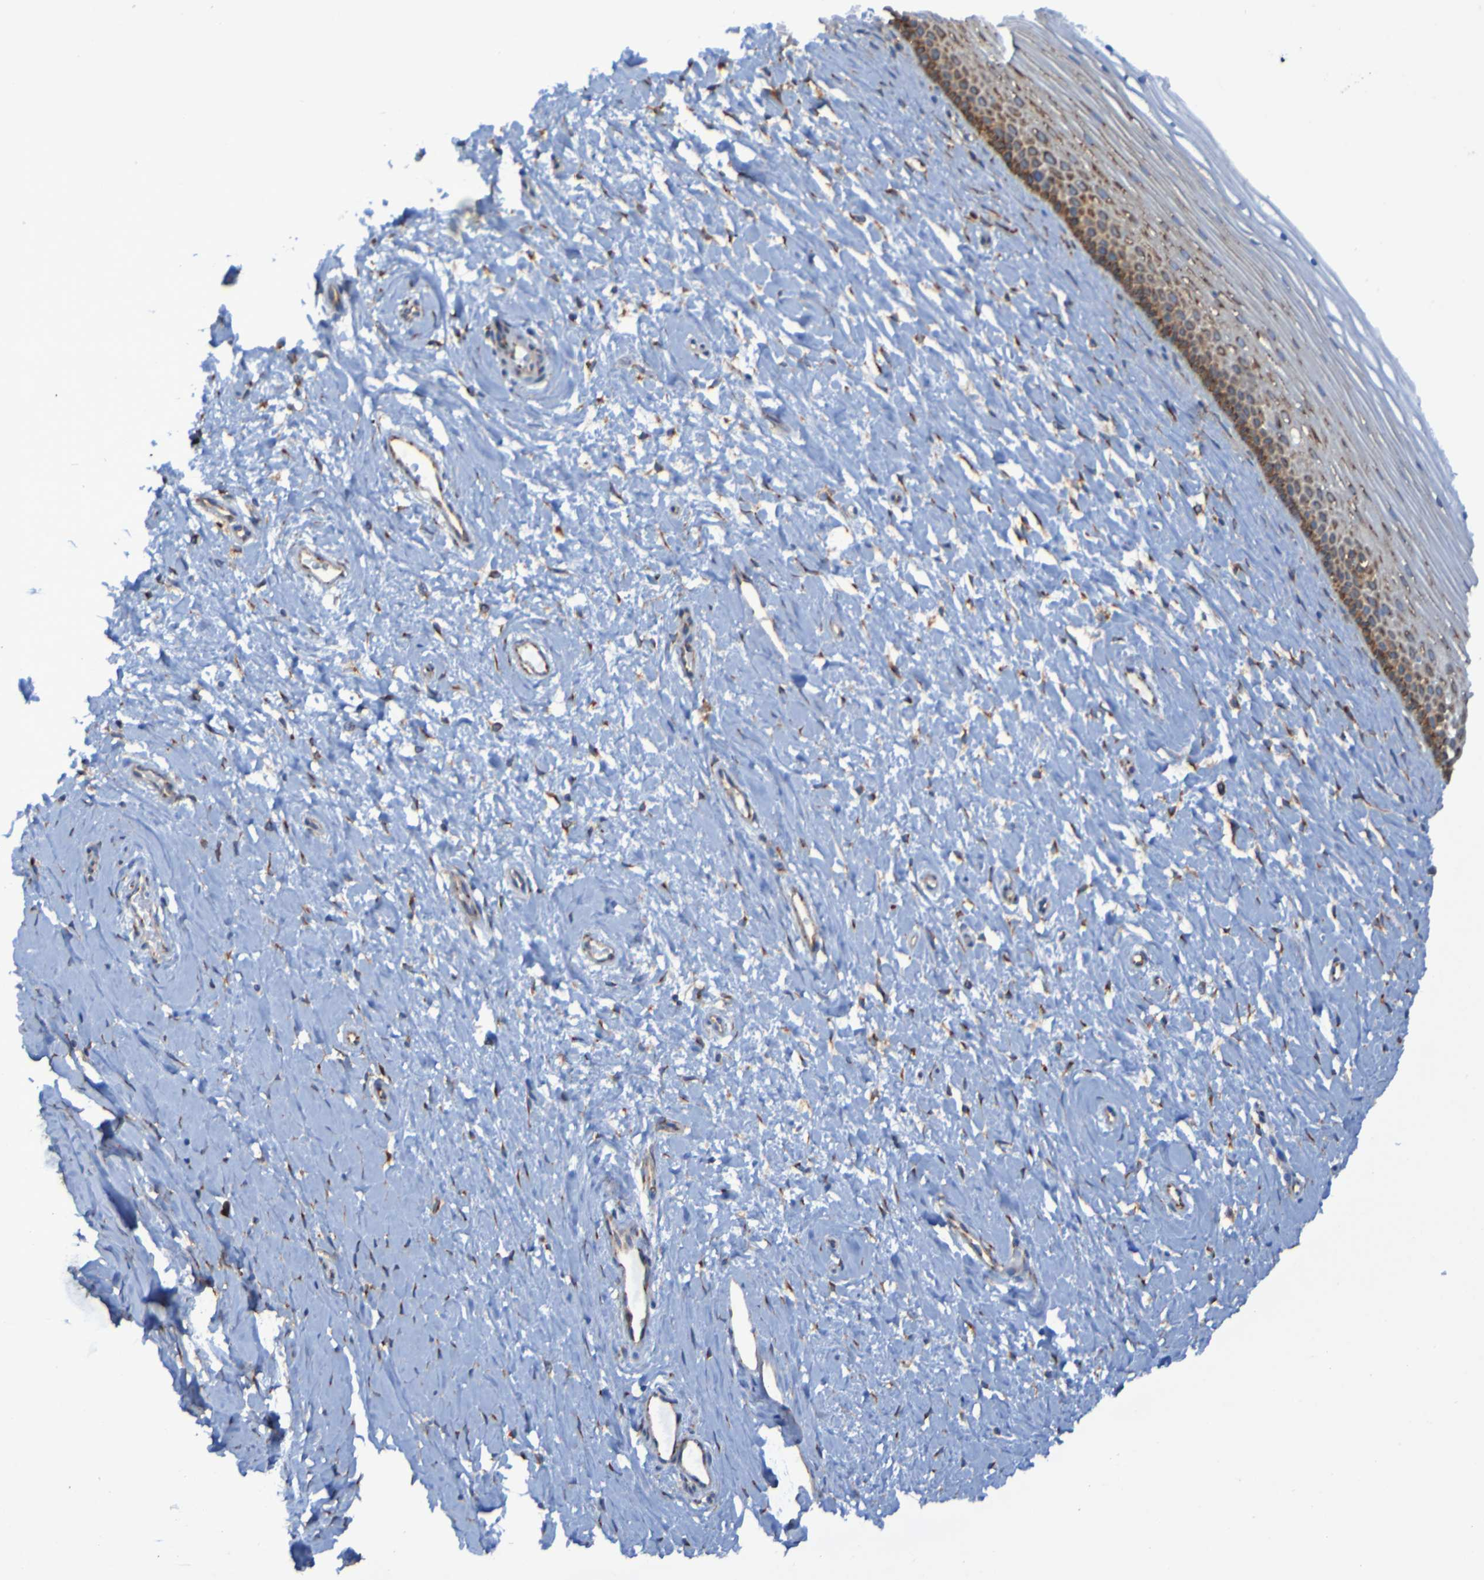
{"staining": {"intensity": "weak", "quantity": ">75%", "location": "cytoplasmic/membranous"}, "tissue": "cervix", "cell_type": "Glandular cells", "image_type": "normal", "snomed": [{"axis": "morphology", "description": "Normal tissue, NOS"}, {"axis": "topography", "description": "Cervix"}], "caption": "Glandular cells exhibit low levels of weak cytoplasmic/membranous positivity in approximately >75% of cells in benign human cervix.", "gene": "FKBP3", "patient": {"sex": "female", "age": 39}}